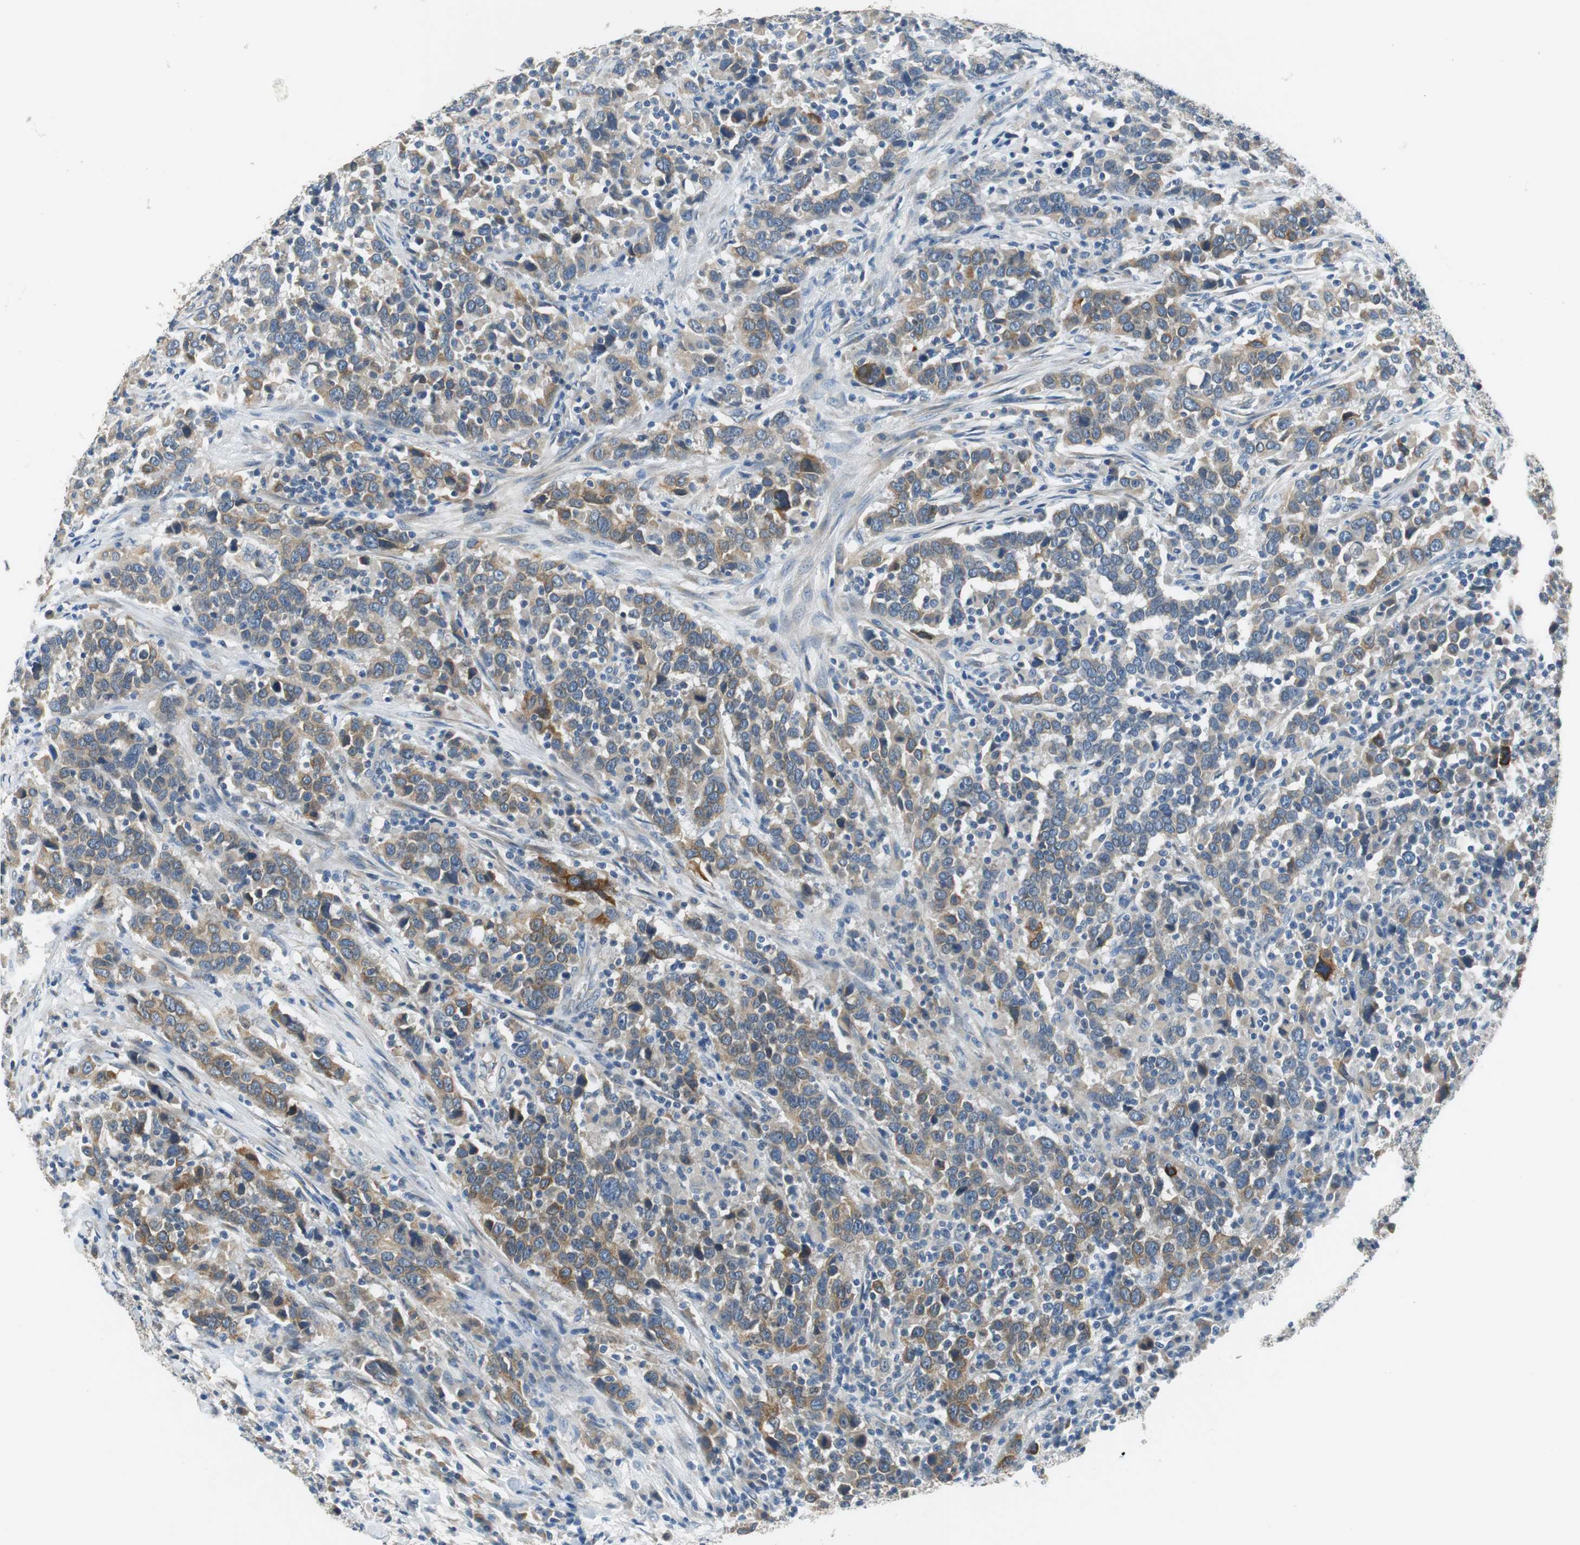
{"staining": {"intensity": "moderate", "quantity": ">75%", "location": "cytoplasmic/membranous"}, "tissue": "urothelial cancer", "cell_type": "Tumor cells", "image_type": "cancer", "snomed": [{"axis": "morphology", "description": "Urothelial carcinoma, High grade"}, {"axis": "topography", "description": "Urinary bladder"}], "caption": "High-magnification brightfield microscopy of urothelial carcinoma (high-grade) stained with DAB (brown) and counterstained with hematoxylin (blue). tumor cells exhibit moderate cytoplasmic/membranous positivity is present in about>75% of cells.", "gene": "FADS2", "patient": {"sex": "male", "age": 61}}